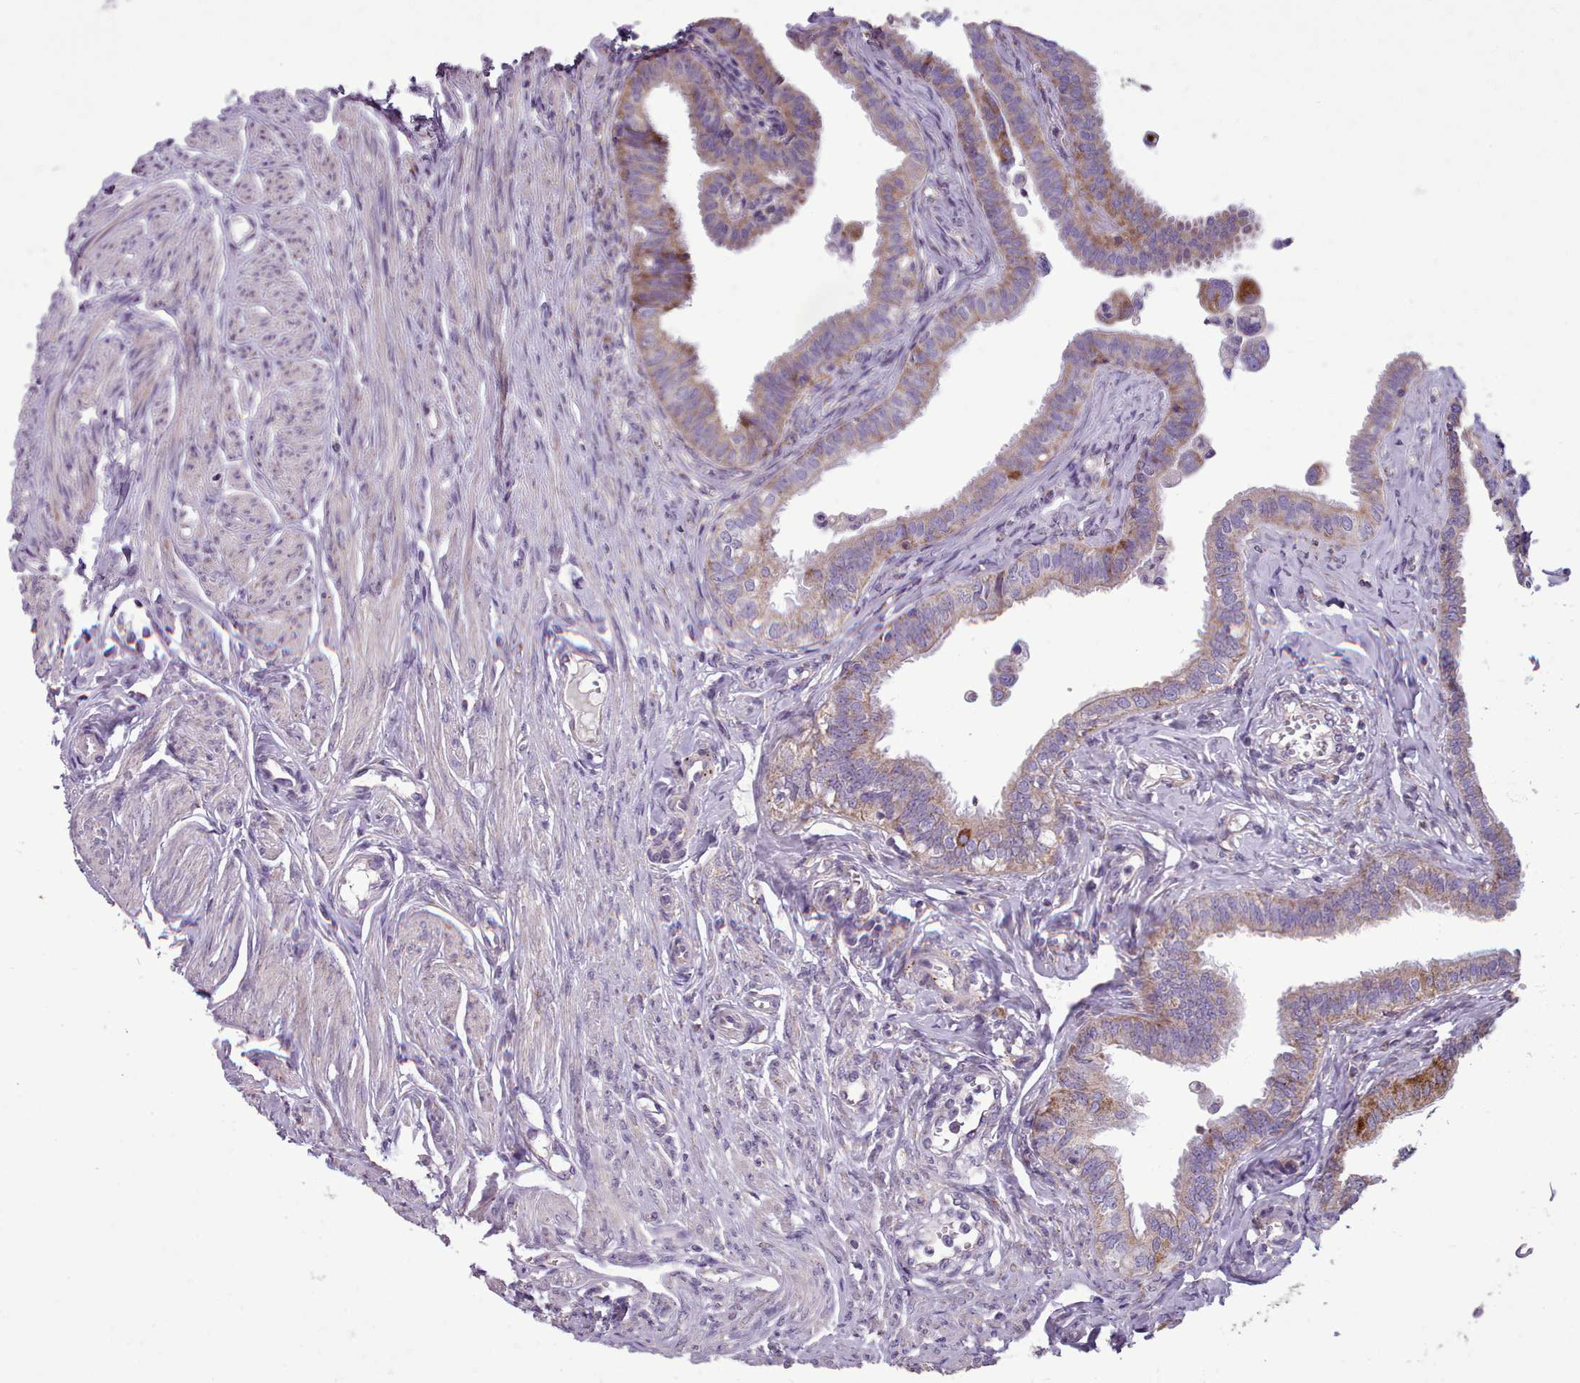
{"staining": {"intensity": "moderate", "quantity": "25%-75%", "location": "cytoplasmic/membranous"}, "tissue": "fallopian tube", "cell_type": "Glandular cells", "image_type": "normal", "snomed": [{"axis": "morphology", "description": "Normal tissue, NOS"}, {"axis": "morphology", "description": "Carcinoma, NOS"}, {"axis": "topography", "description": "Fallopian tube"}, {"axis": "topography", "description": "Ovary"}], "caption": "Fallopian tube stained with a brown dye shows moderate cytoplasmic/membranous positive staining in about 25%-75% of glandular cells.", "gene": "FKBP10", "patient": {"sex": "female", "age": 59}}